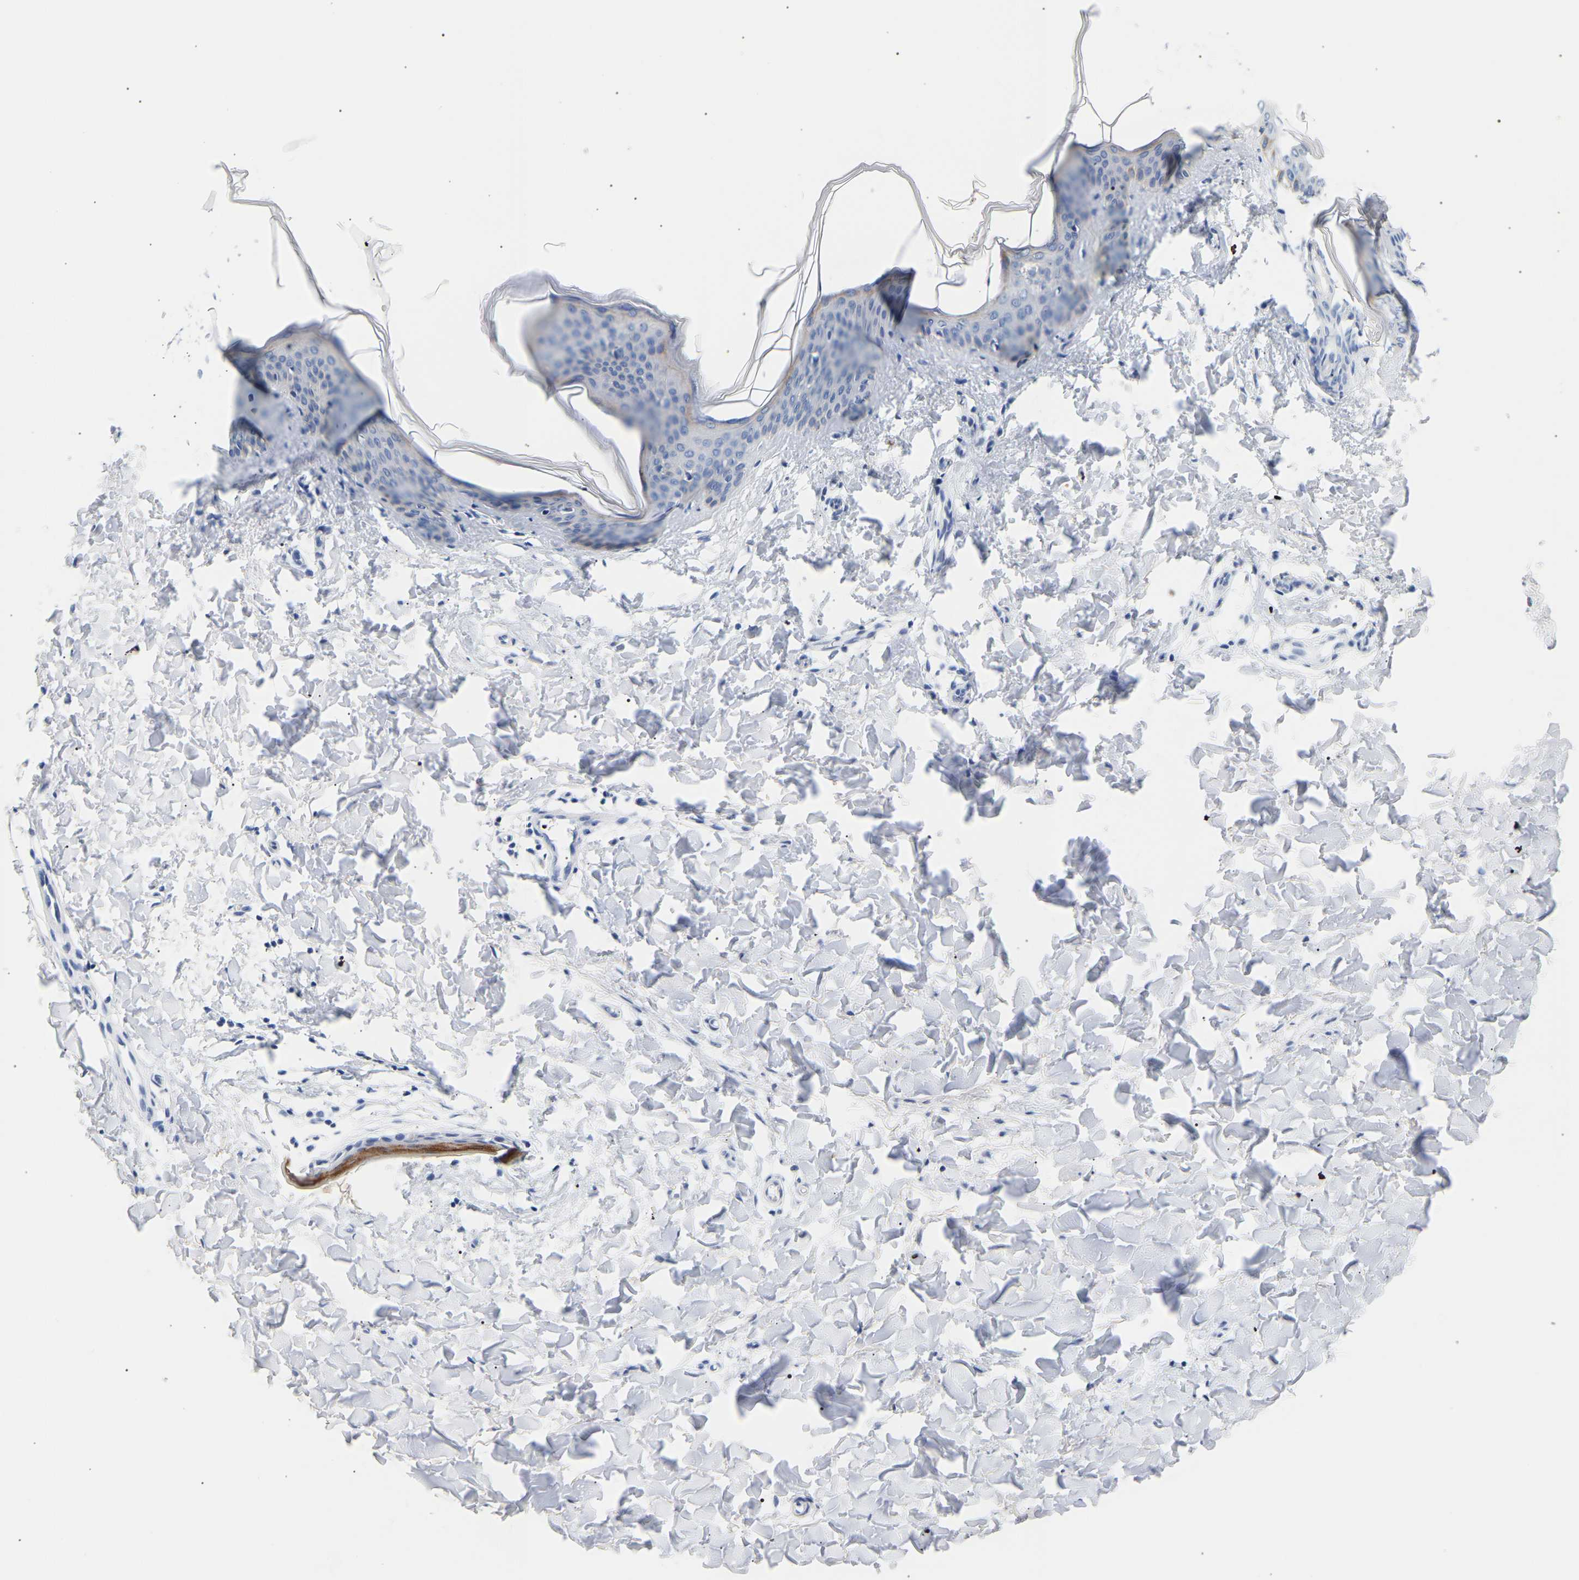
{"staining": {"intensity": "negative", "quantity": "none", "location": "none"}, "tissue": "skin", "cell_type": "Fibroblasts", "image_type": "normal", "snomed": [{"axis": "morphology", "description": "Normal tissue, NOS"}, {"axis": "topography", "description": "Skin"}], "caption": "This is a photomicrograph of immunohistochemistry (IHC) staining of normal skin, which shows no expression in fibroblasts.", "gene": "SPINK2", "patient": {"sex": "female", "age": 17}}